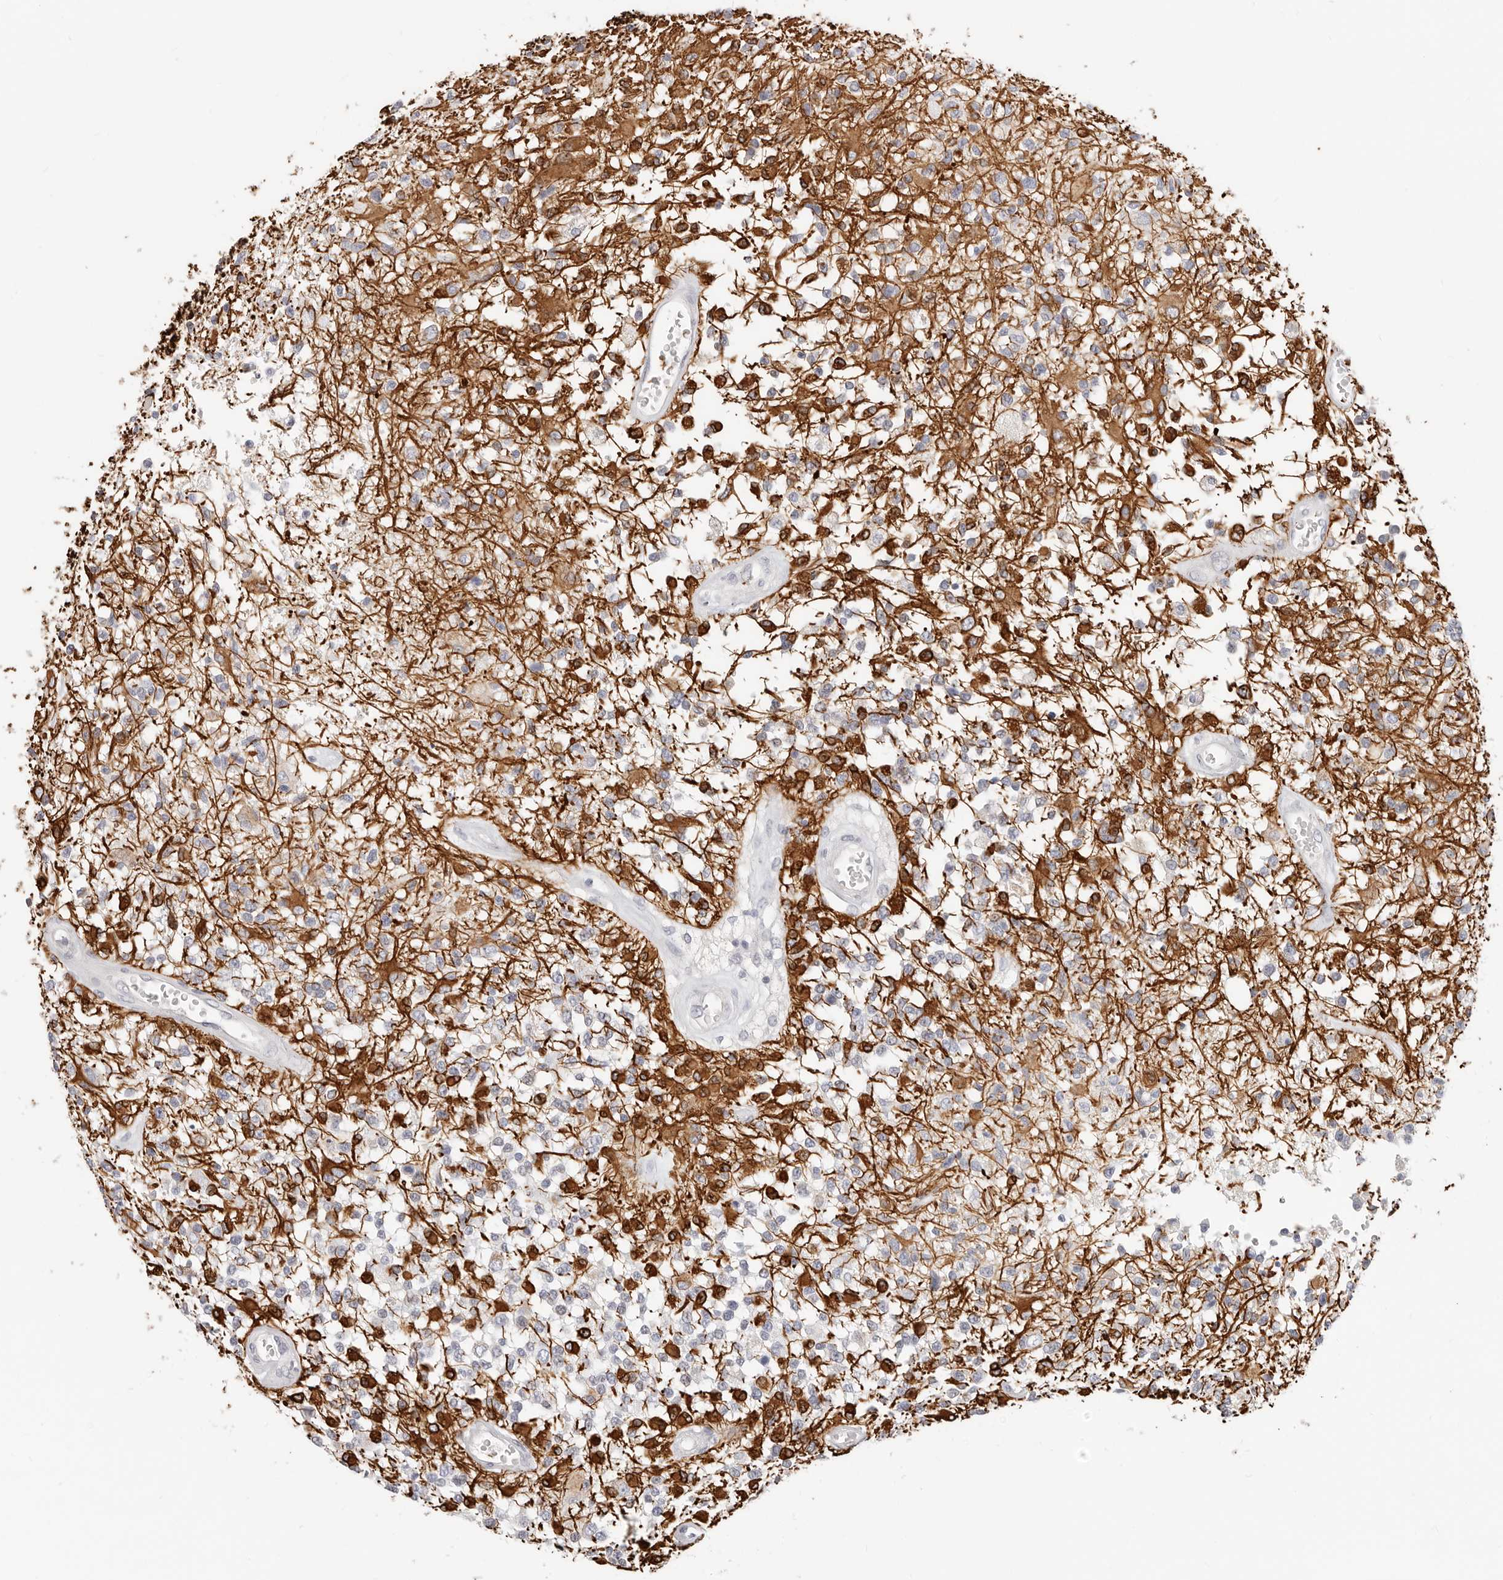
{"staining": {"intensity": "weak", "quantity": "<25%", "location": "cytoplasmic/membranous"}, "tissue": "glioma", "cell_type": "Tumor cells", "image_type": "cancer", "snomed": [{"axis": "morphology", "description": "Glioma, malignant, High grade"}, {"axis": "morphology", "description": "Glioblastoma, NOS"}, {"axis": "topography", "description": "Brain"}], "caption": "The photomicrograph displays no significant positivity in tumor cells of glioblastoma.", "gene": "ASCL1", "patient": {"sex": "male", "age": 60}}